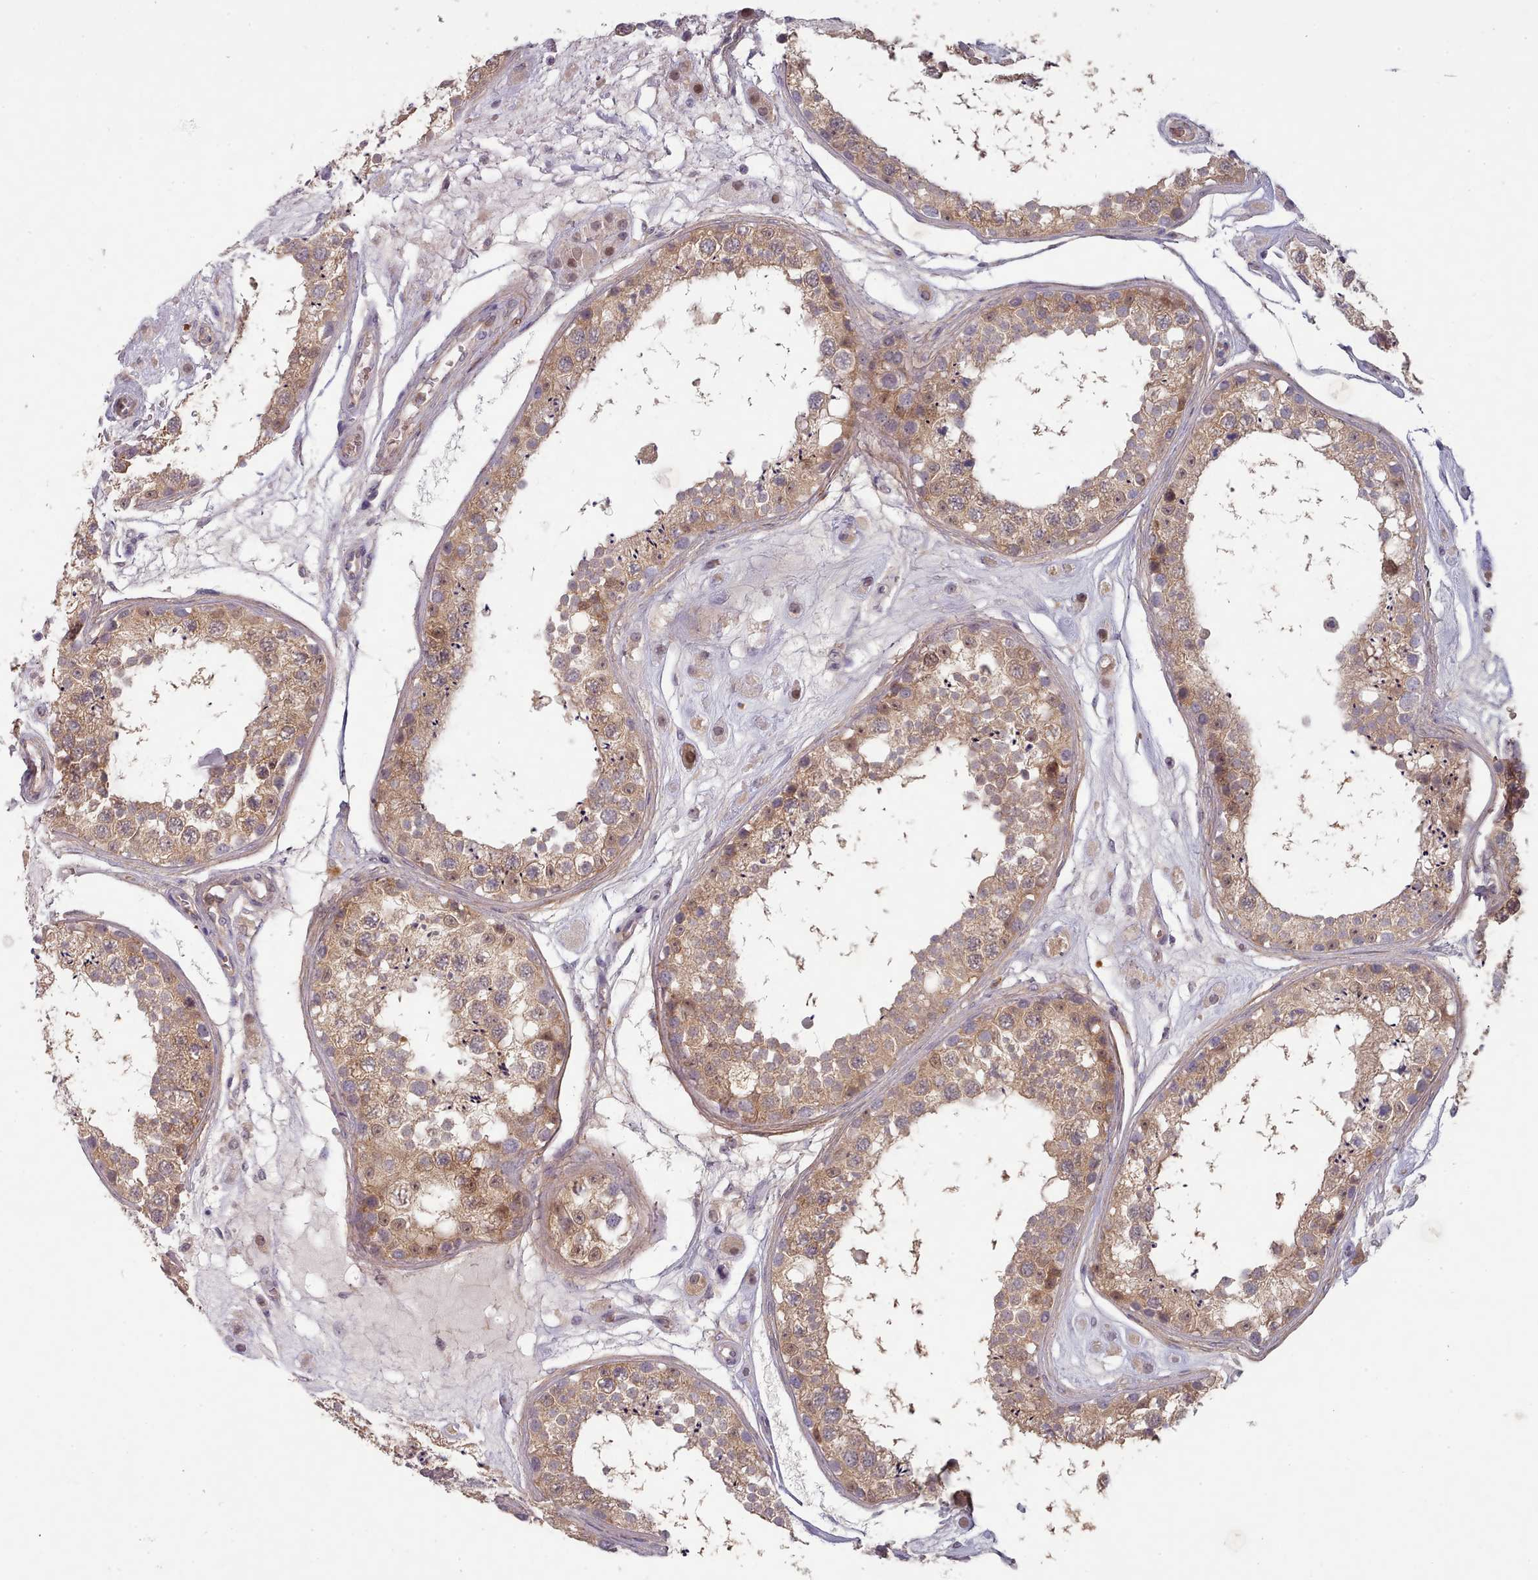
{"staining": {"intensity": "moderate", "quantity": ">75%", "location": "cytoplasmic/membranous,nuclear"}, "tissue": "testis", "cell_type": "Cells in seminiferous ducts", "image_type": "normal", "snomed": [{"axis": "morphology", "description": "Normal tissue, NOS"}, {"axis": "topography", "description": "Testis"}], "caption": "High-magnification brightfield microscopy of unremarkable testis stained with DAB (brown) and counterstained with hematoxylin (blue). cells in seminiferous ducts exhibit moderate cytoplasmic/membranous,nuclear expression is identified in about>75% of cells.", "gene": "CLNS1A", "patient": {"sex": "male", "age": 25}}